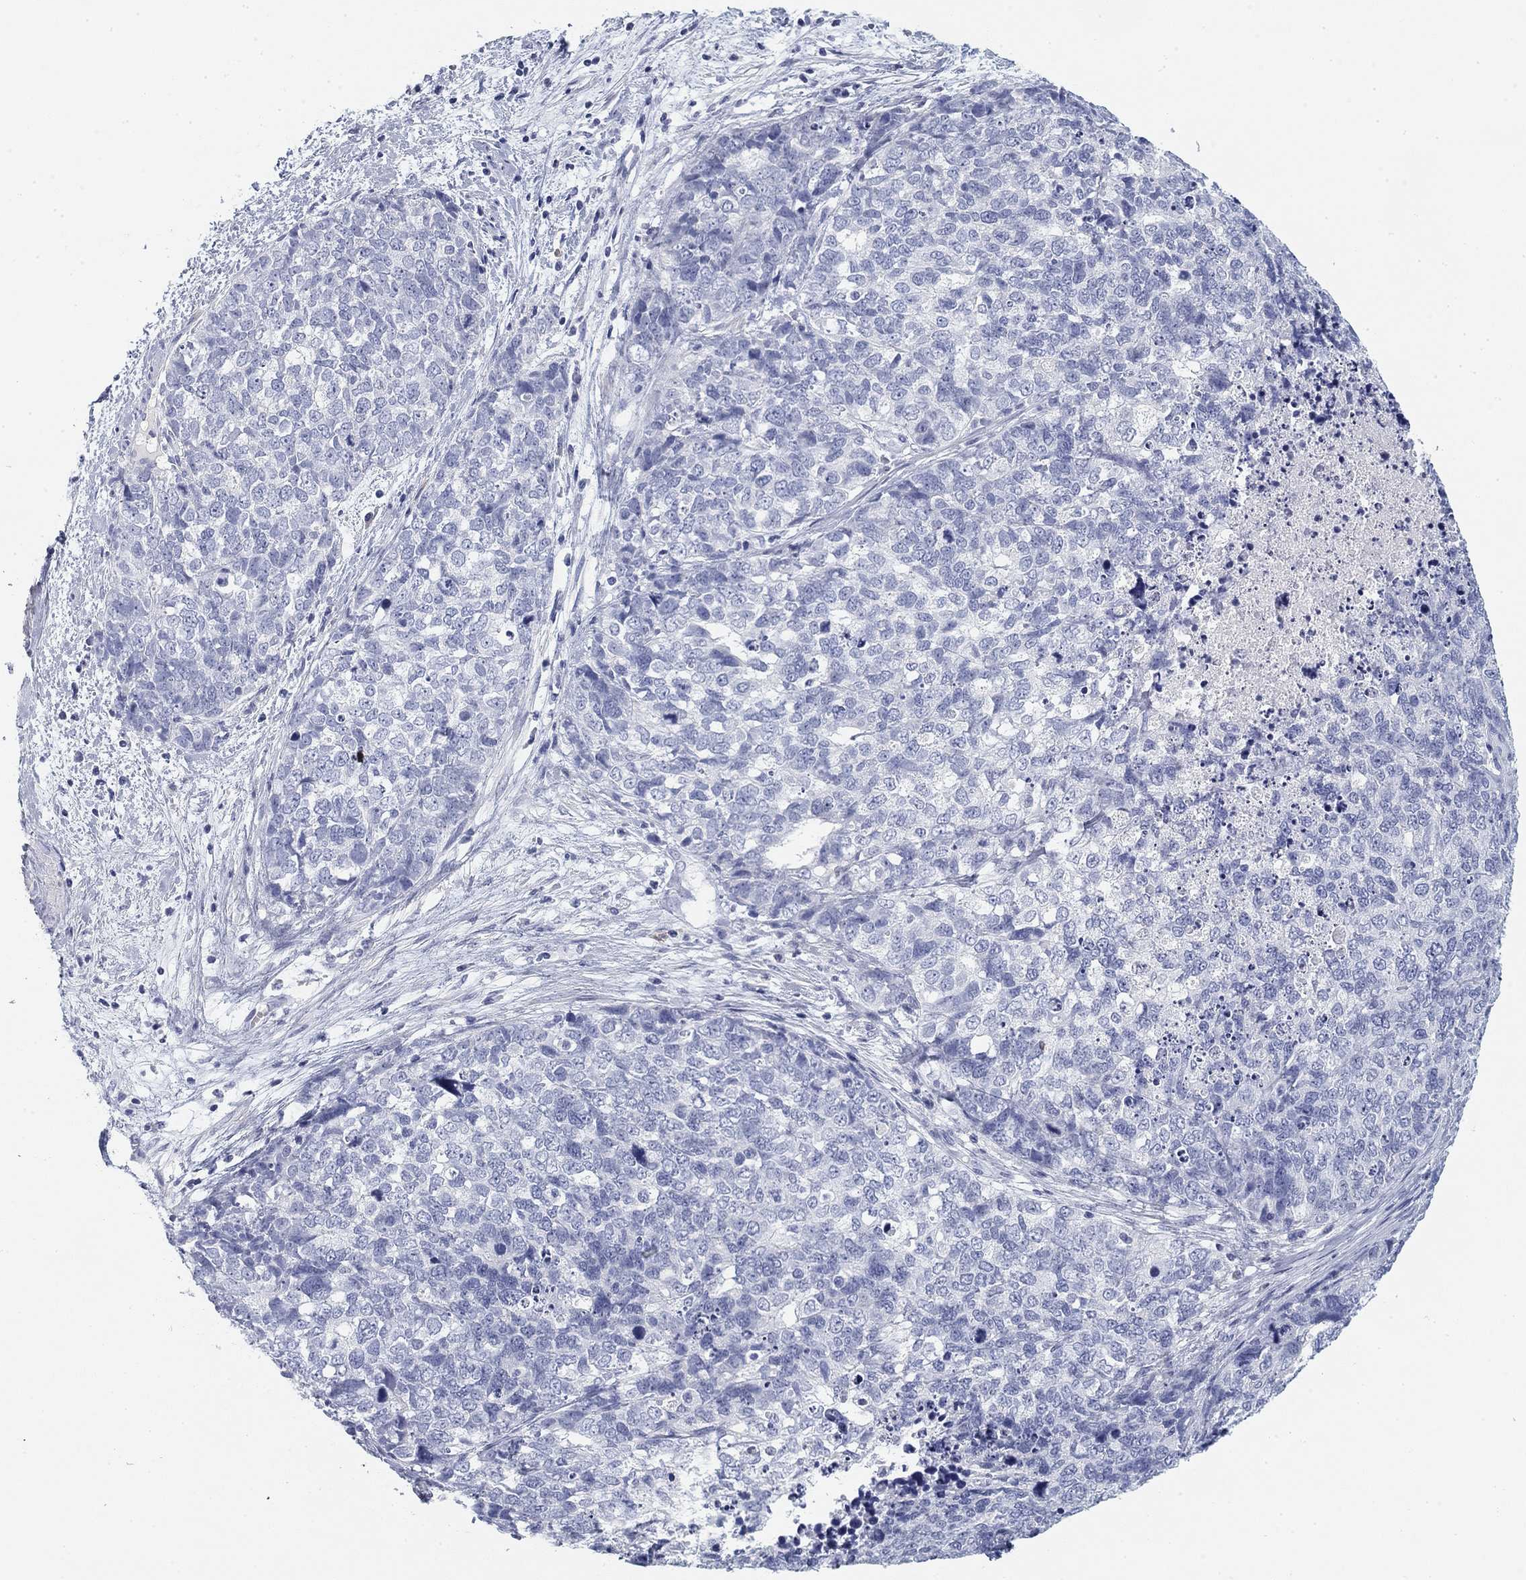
{"staining": {"intensity": "negative", "quantity": "none", "location": "none"}, "tissue": "cervical cancer", "cell_type": "Tumor cells", "image_type": "cancer", "snomed": [{"axis": "morphology", "description": "Squamous cell carcinoma, NOS"}, {"axis": "topography", "description": "Cervix"}], "caption": "This image is of cervical cancer stained with immunohistochemistry (IHC) to label a protein in brown with the nuclei are counter-stained blue. There is no staining in tumor cells.", "gene": "CD79B", "patient": {"sex": "female", "age": 63}}